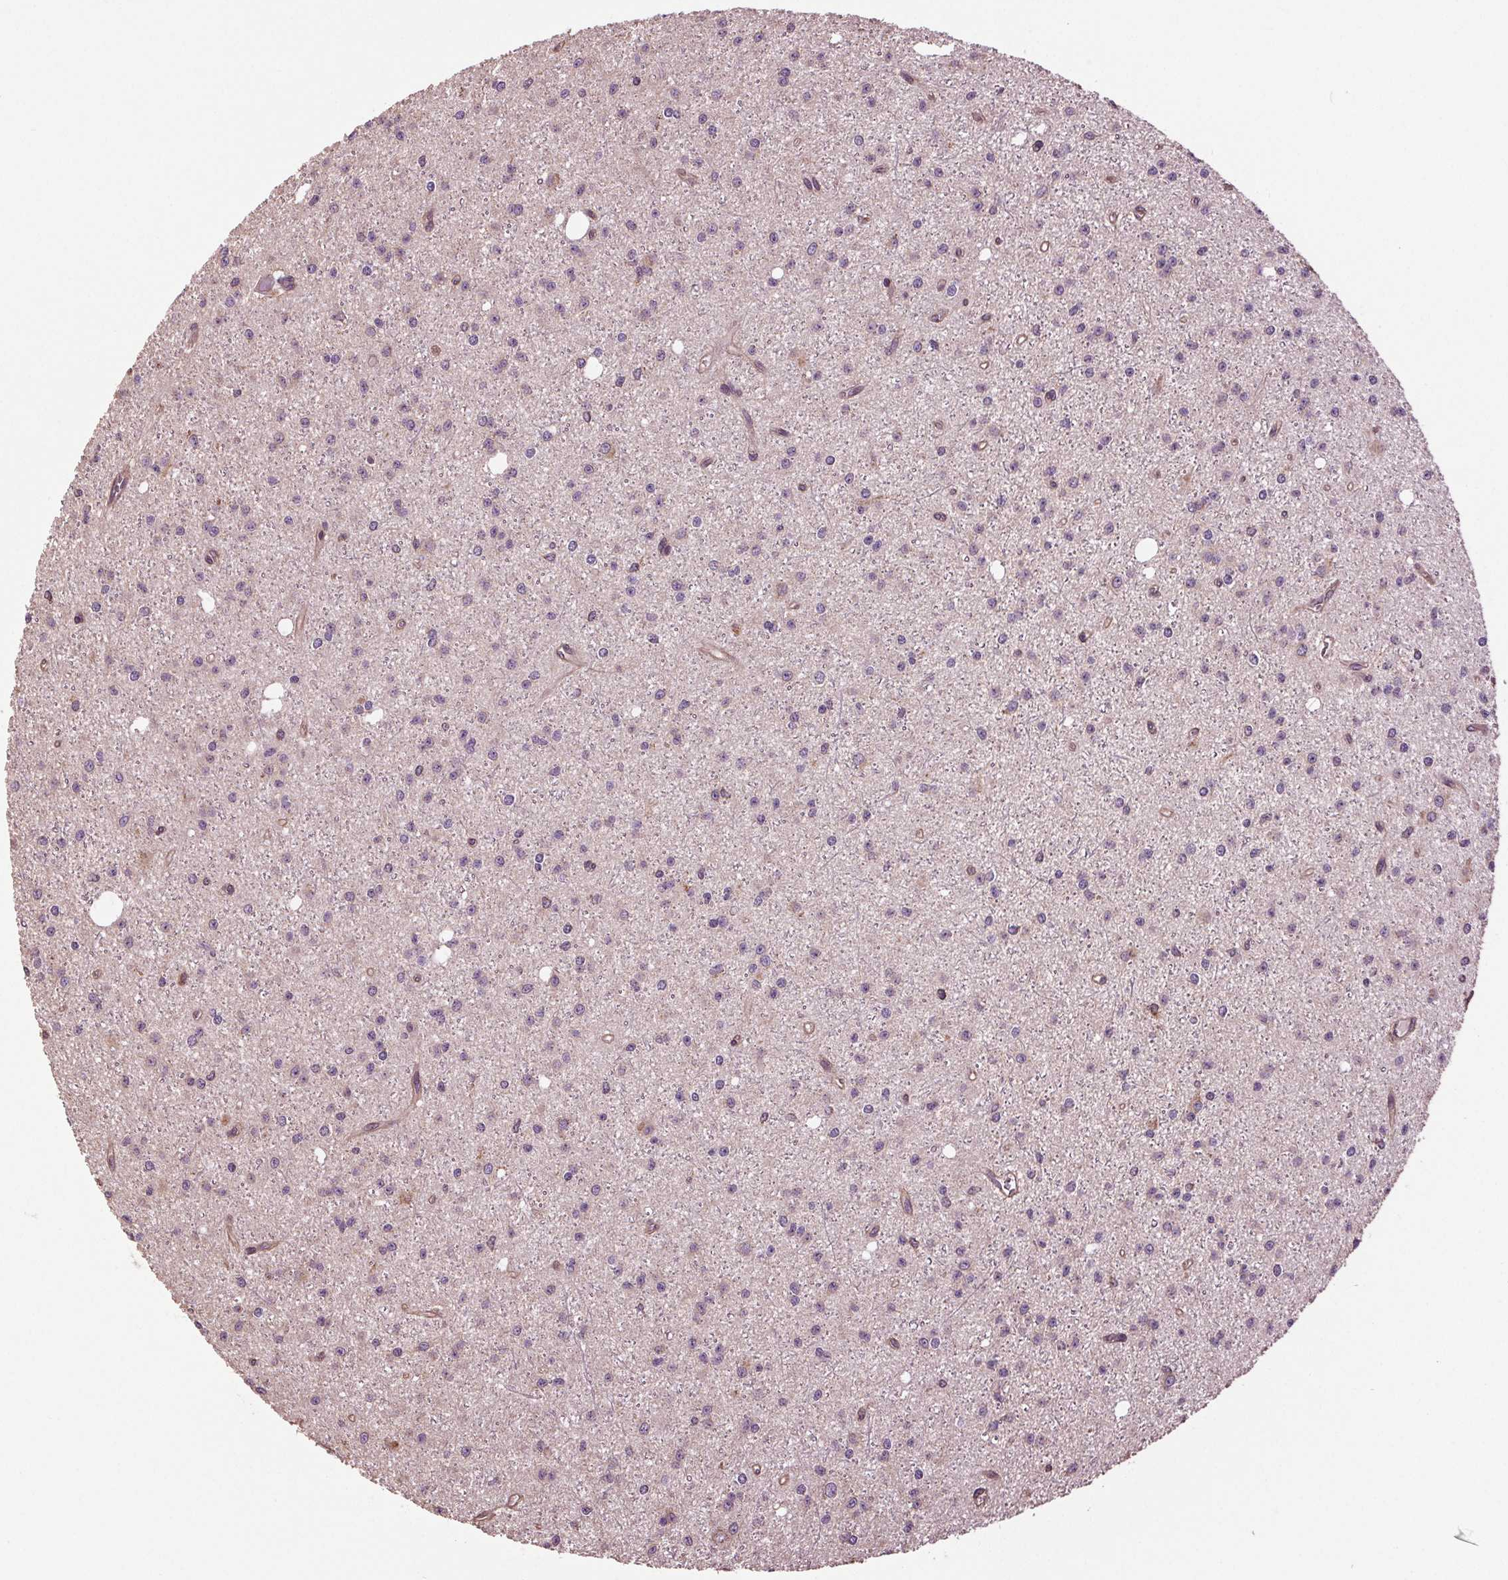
{"staining": {"intensity": "weak", "quantity": "<25%", "location": "cytoplasmic/membranous"}, "tissue": "glioma", "cell_type": "Tumor cells", "image_type": "cancer", "snomed": [{"axis": "morphology", "description": "Glioma, malignant, Low grade"}, {"axis": "topography", "description": "Brain"}], "caption": "This is an immunohistochemistry (IHC) photomicrograph of malignant glioma (low-grade). There is no positivity in tumor cells.", "gene": "RNPEP", "patient": {"sex": "male", "age": 27}}